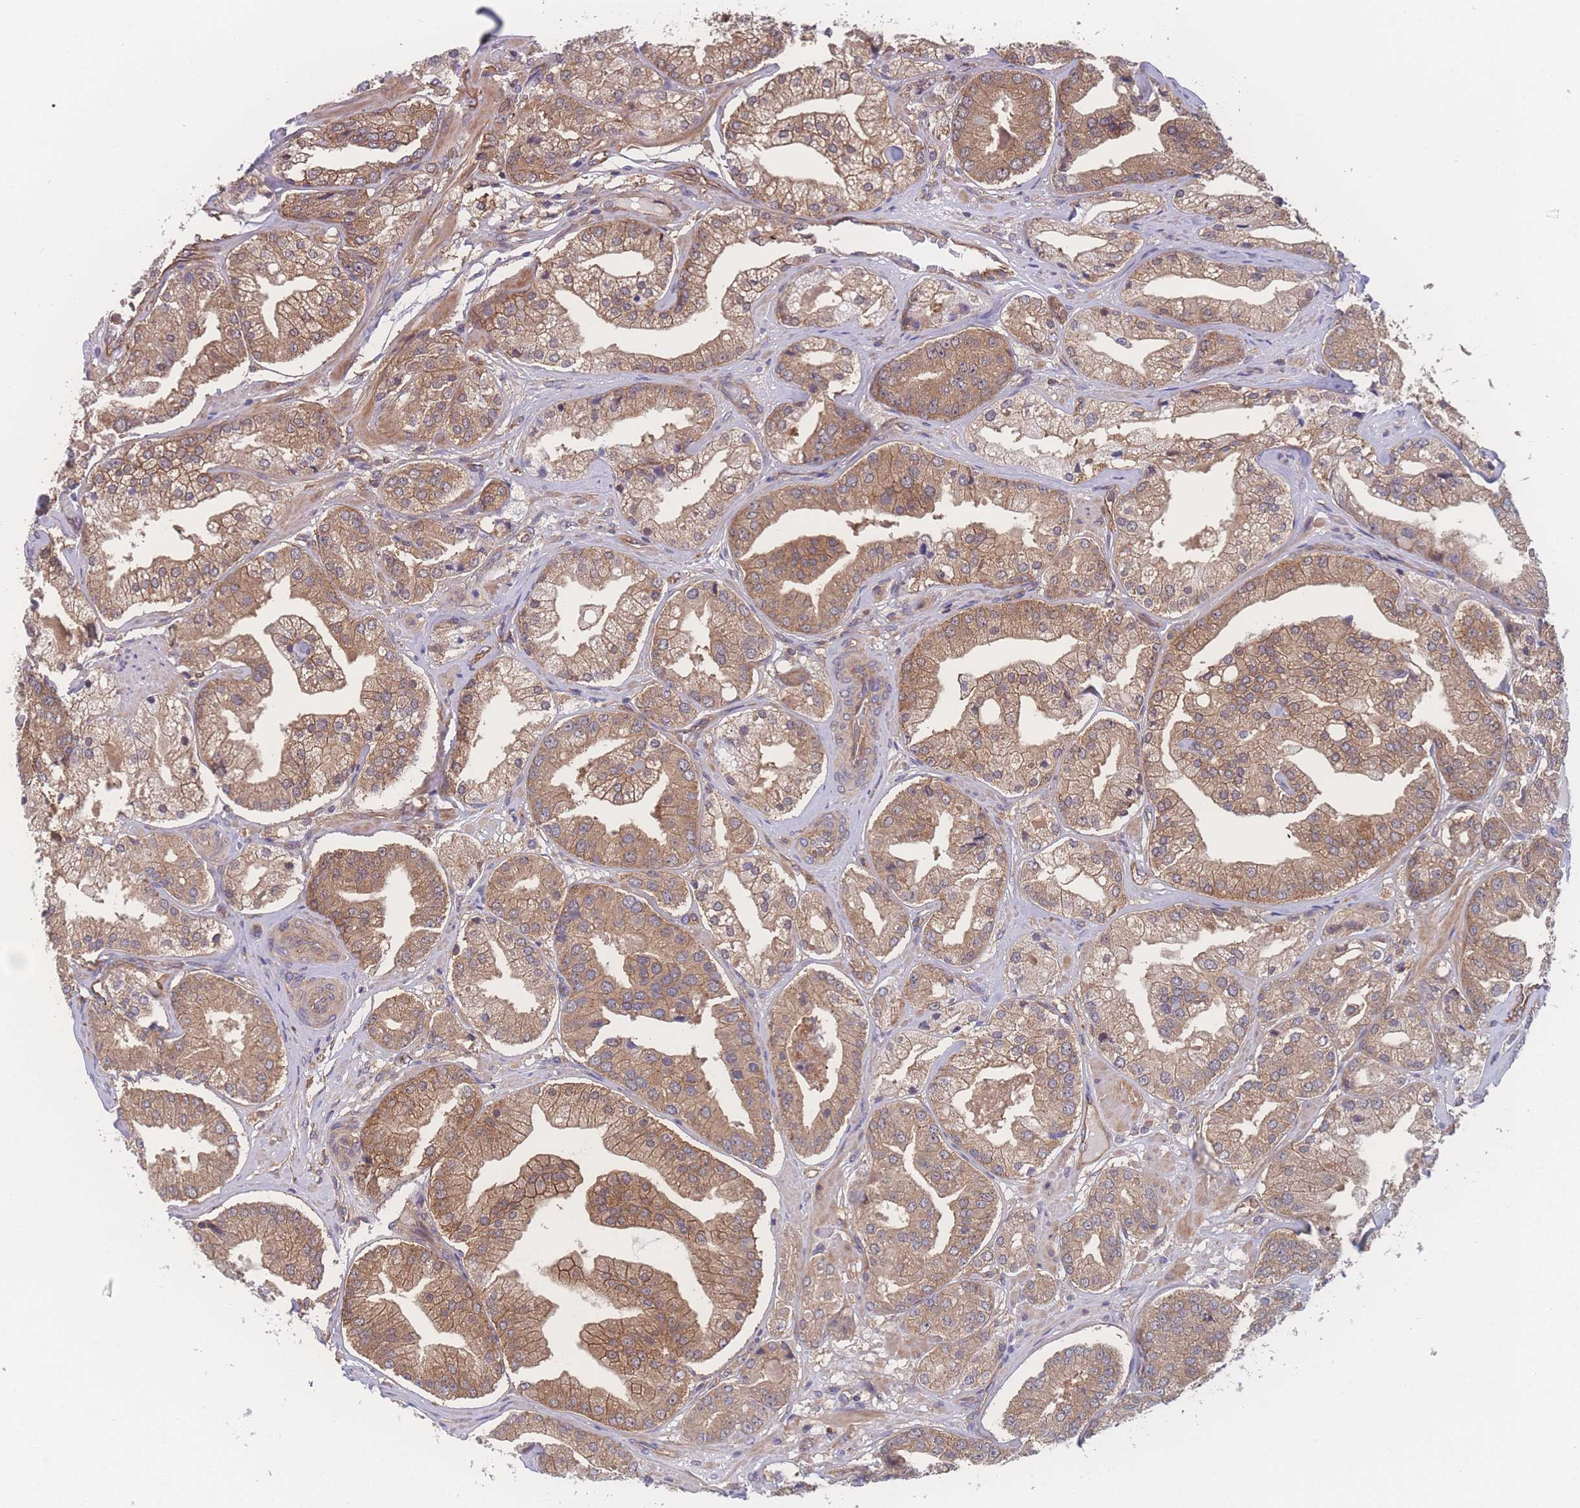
{"staining": {"intensity": "moderate", "quantity": ">75%", "location": "cytoplasmic/membranous"}, "tissue": "prostate cancer", "cell_type": "Tumor cells", "image_type": "cancer", "snomed": [{"axis": "morphology", "description": "Adenocarcinoma, High grade"}, {"axis": "topography", "description": "Prostate"}], "caption": "Protein staining reveals moderate cytoplasmic/membranous positivity in approximately >75% of tumor cells in prostate adenocarcinoma (high-grade). (Brightfield microscopy of DAB IHC at high magnification).", "gene": "CFAP97", "patient": {"sex": "male", "age": 63}}